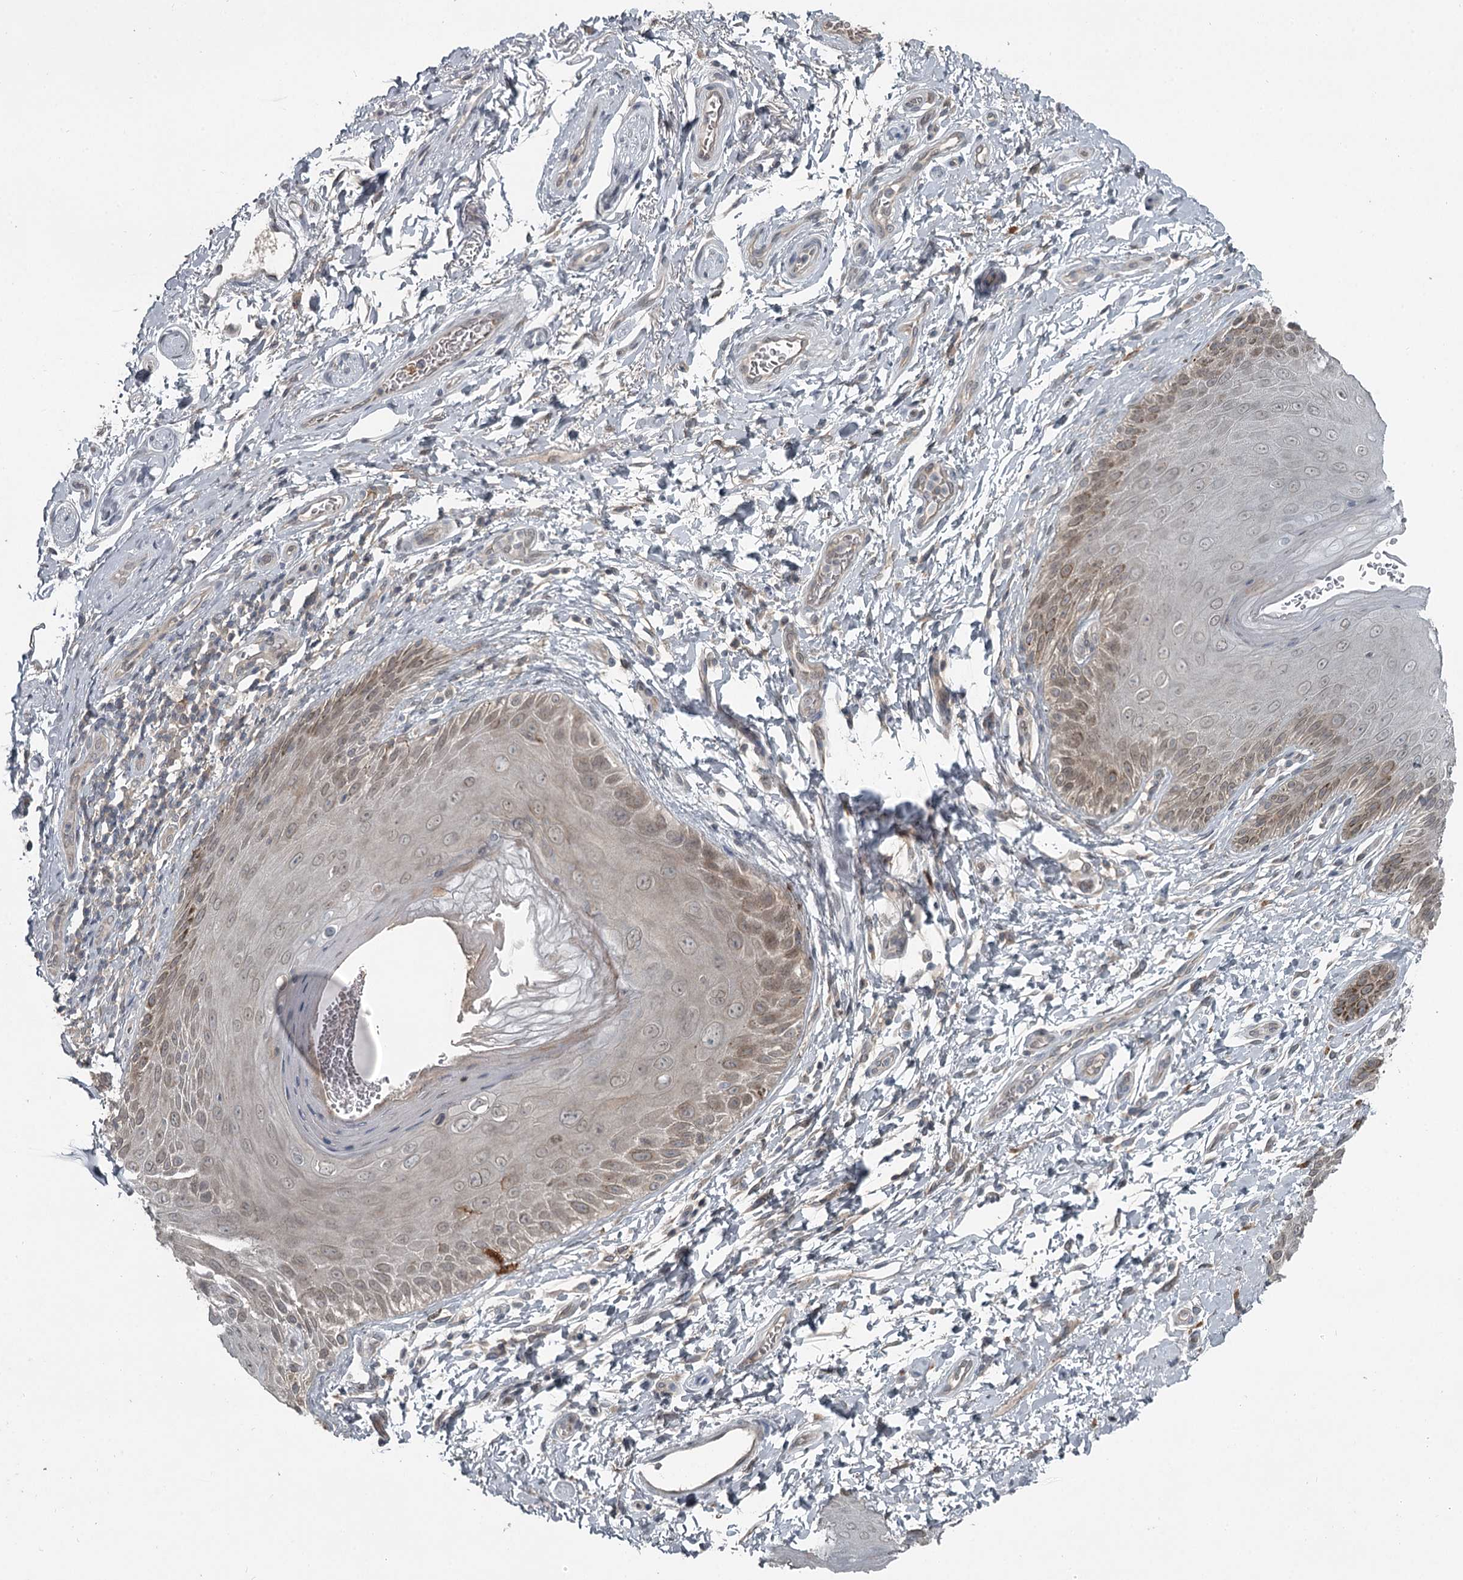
{"staining": {"intensity": "weak", "quantity": "25%-75%", "location": "cytoplasmic/membranous,nuclear"}, "tissue": "skin", "cell_type": "Epidermal cells", "image_type": "normal", "snomed": [{"axis": "morphology", "description": "Normal tissue, NOS"}, {"axis": "topography", "description": "Anal"}], "caption": "Protein analysis of benign skin displays weak cytoplasmic/membranous,nuclear staining in about 25%-75% of epidermal cells.", "gene": "SLC39A8", "patient": {"sex": "male", "age": 44}}